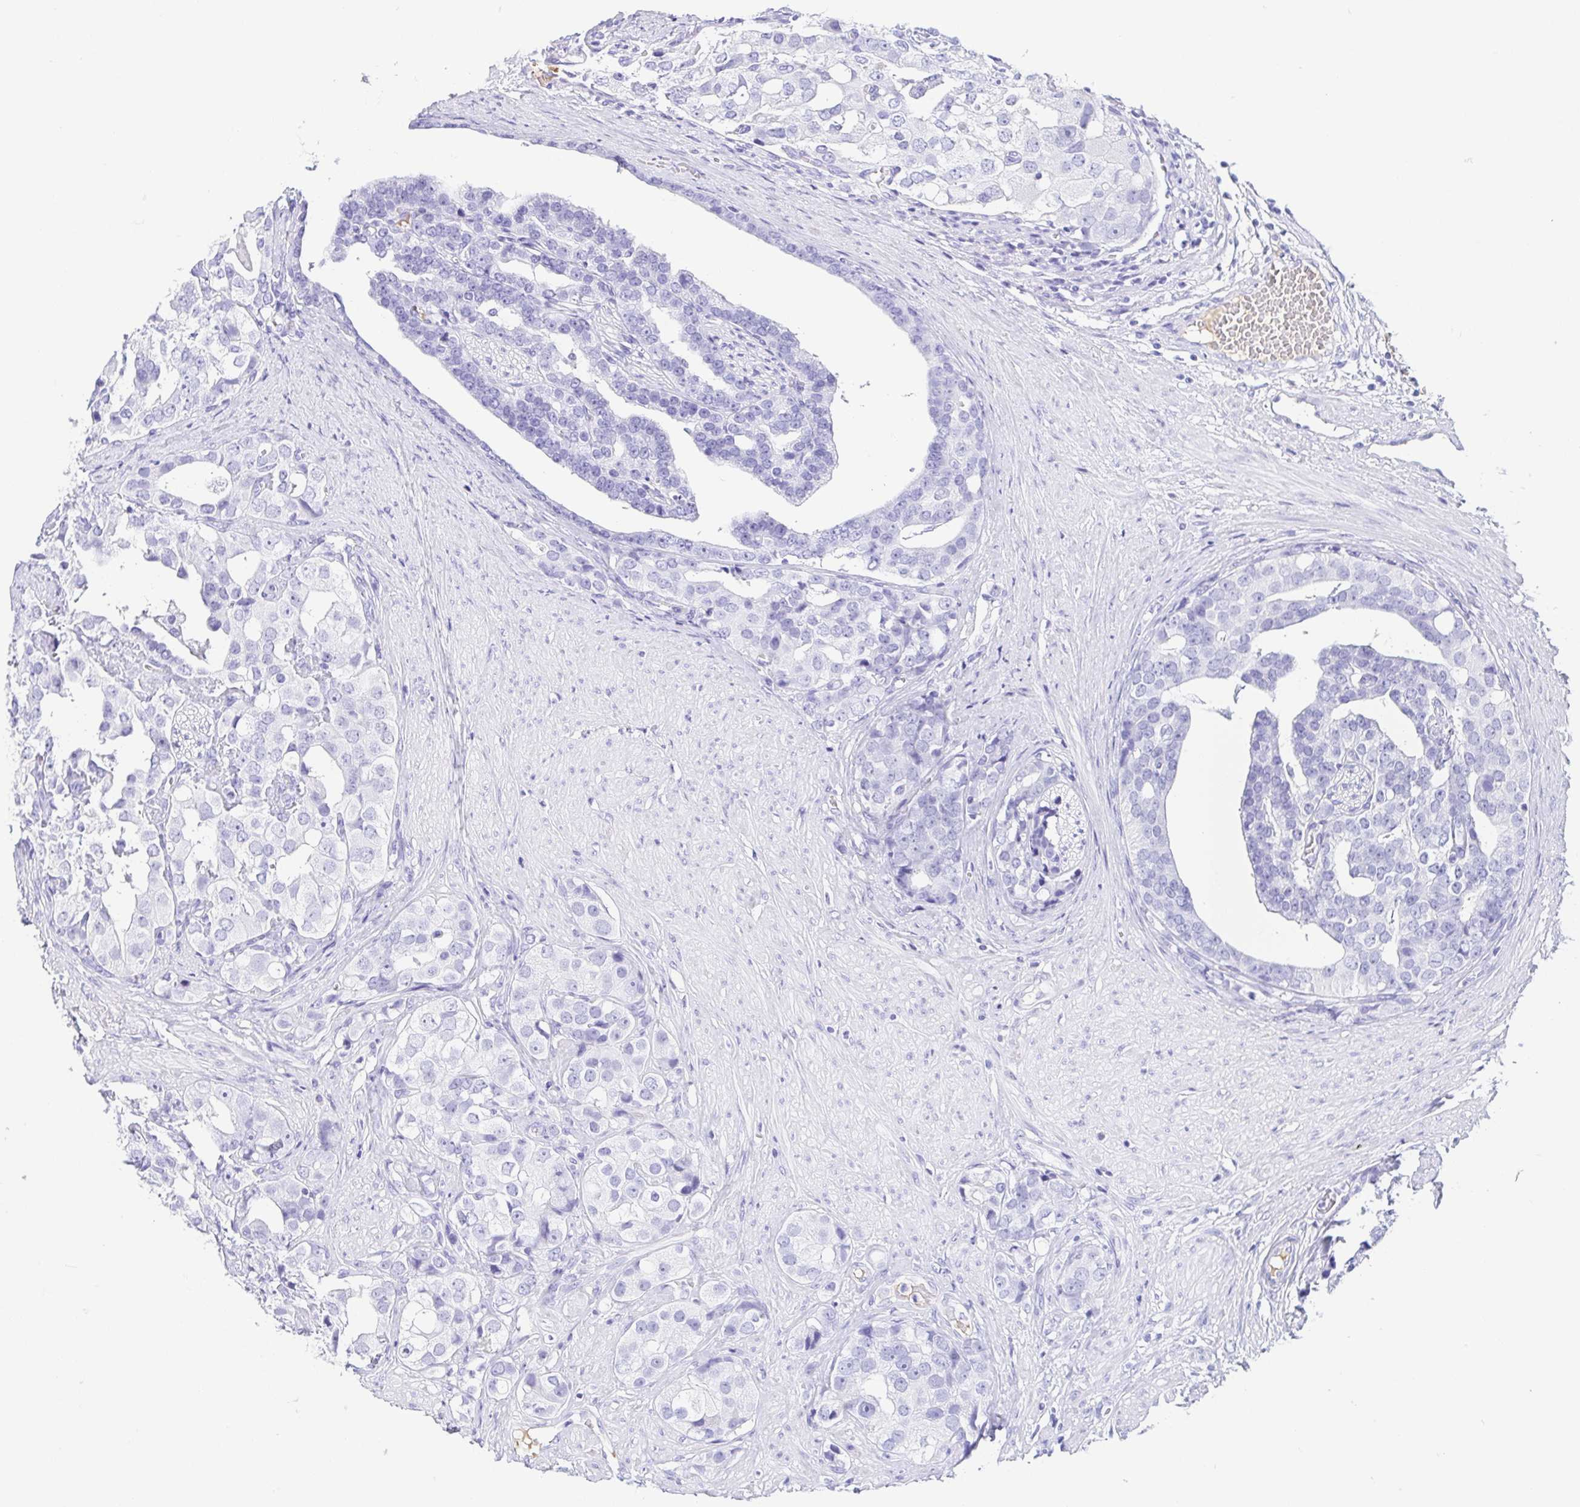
{"staining": {"intensity": "negative", "quantity": "none", "location": "none"}, "tissue": "prostate cancer", "cell_type": "Tumor cells", "image_type": "cancer", "snomed": [{"axis": "morphology", "description": "Adenocarcinoma, High grade"}, {"axis": "topography", "description": "Prostate"}], "caption": "Tumor cells are negative for protein expression in human high-grade adenocarcinoma (prostate). (Brightfield microscopy of DAB immunohistochemistry (IHC) at high magnification).", "gene": "GKN1", "patient": {"sex": "male", "age": 71}}